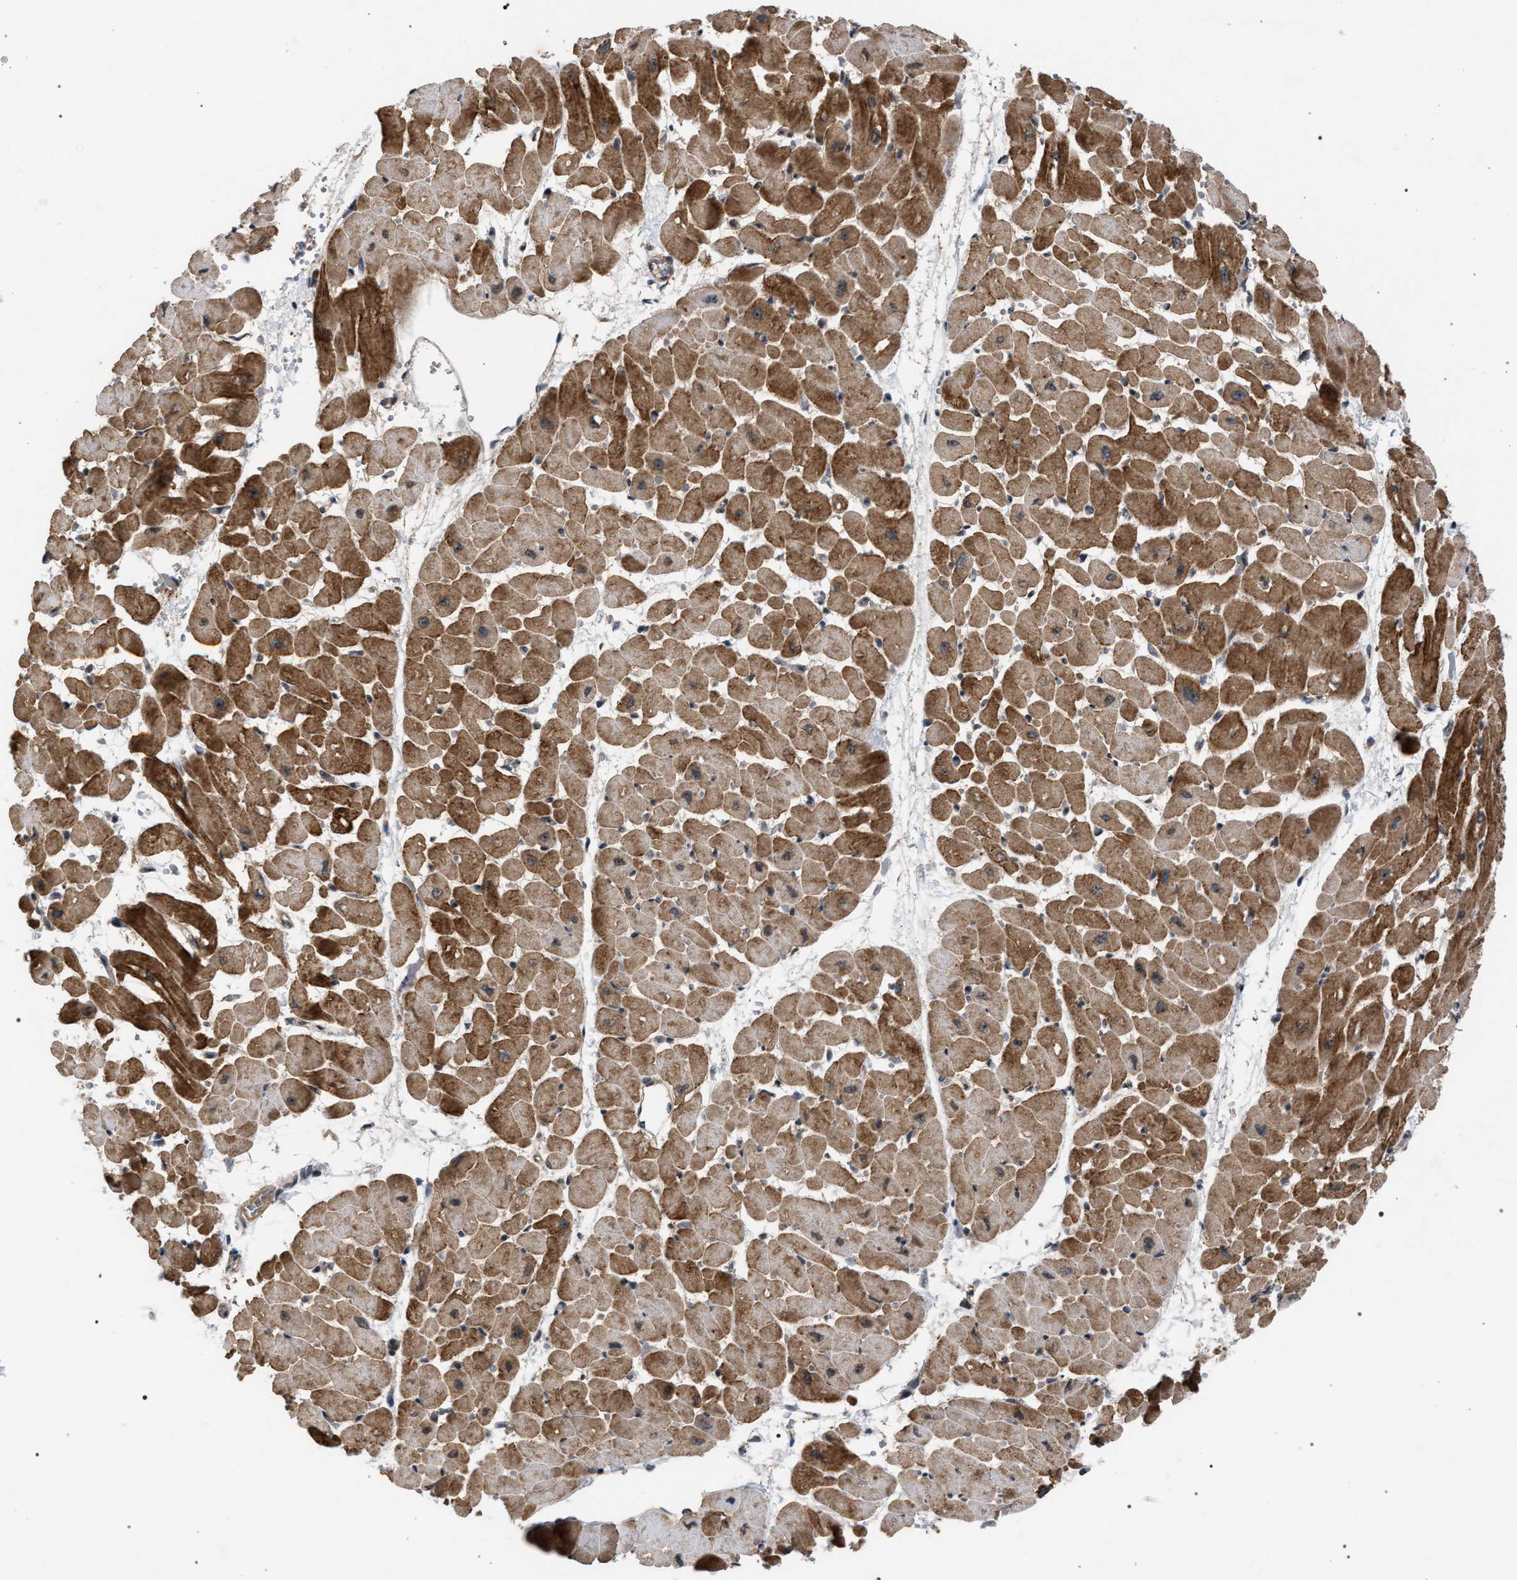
{"staining": {"intensity": "moderate", "quantity": ">75%", "location": "cytoplasmic/membranous"}, "tissue": "heart muscle", "cell_type": "Cardiomyocytes", "image_type": "normal", "snomed": [{"axis": "morphology", "description": "Normal tissue, NOS"}, {"axis": "topography", "description": "Heart"}], "caption": "Brown immunohistochemical staining in unremarkable heart muscle demonstrates moderate cytoplasmic/membranous positivity in approximately >75% of cardiomyocytes.", "gene": "IRAK4", "patient": {"sex": "male", "age": 45}}